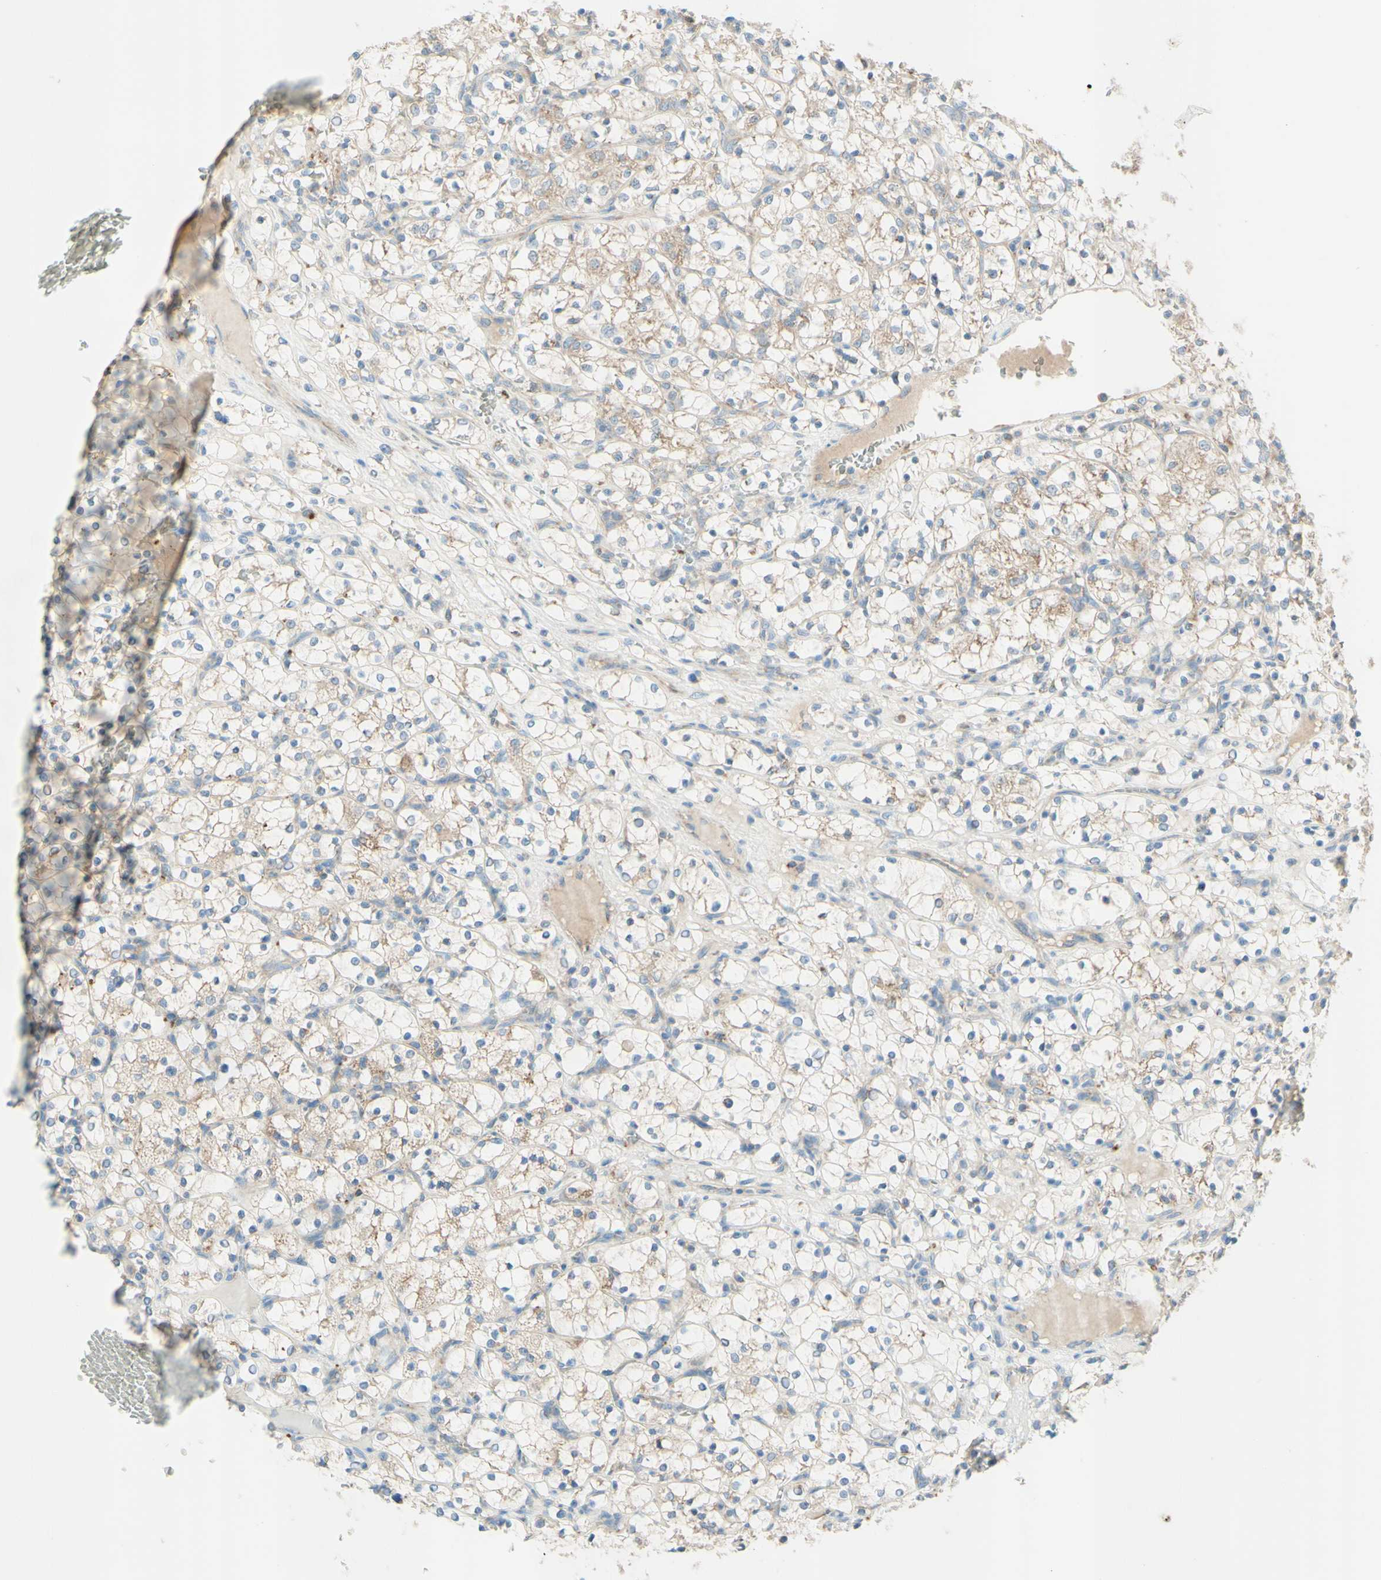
{"staining": {"intensity": "weak", "quantity": "<25%", "location": "cytoplasmic/membranous"}, "tissue": "renal cancer", "cell_type": "Tumor cells", "image_type": "cancer", "snomed": [{"axis": "morphology", "description": "Adenocarcinoma, NOS"}, {"axis": "topography", "description": "Kidney"}], "caption": "Micrograph shows no protein expression in tumor cells of adenocarcinoma (renal) tissue. The staining is performed using DAB brown chromogen with nuclei counter-stained in using hematoxylin.", "gene": "ARMC10", "patient": {"sex": "female", "age": 69}}